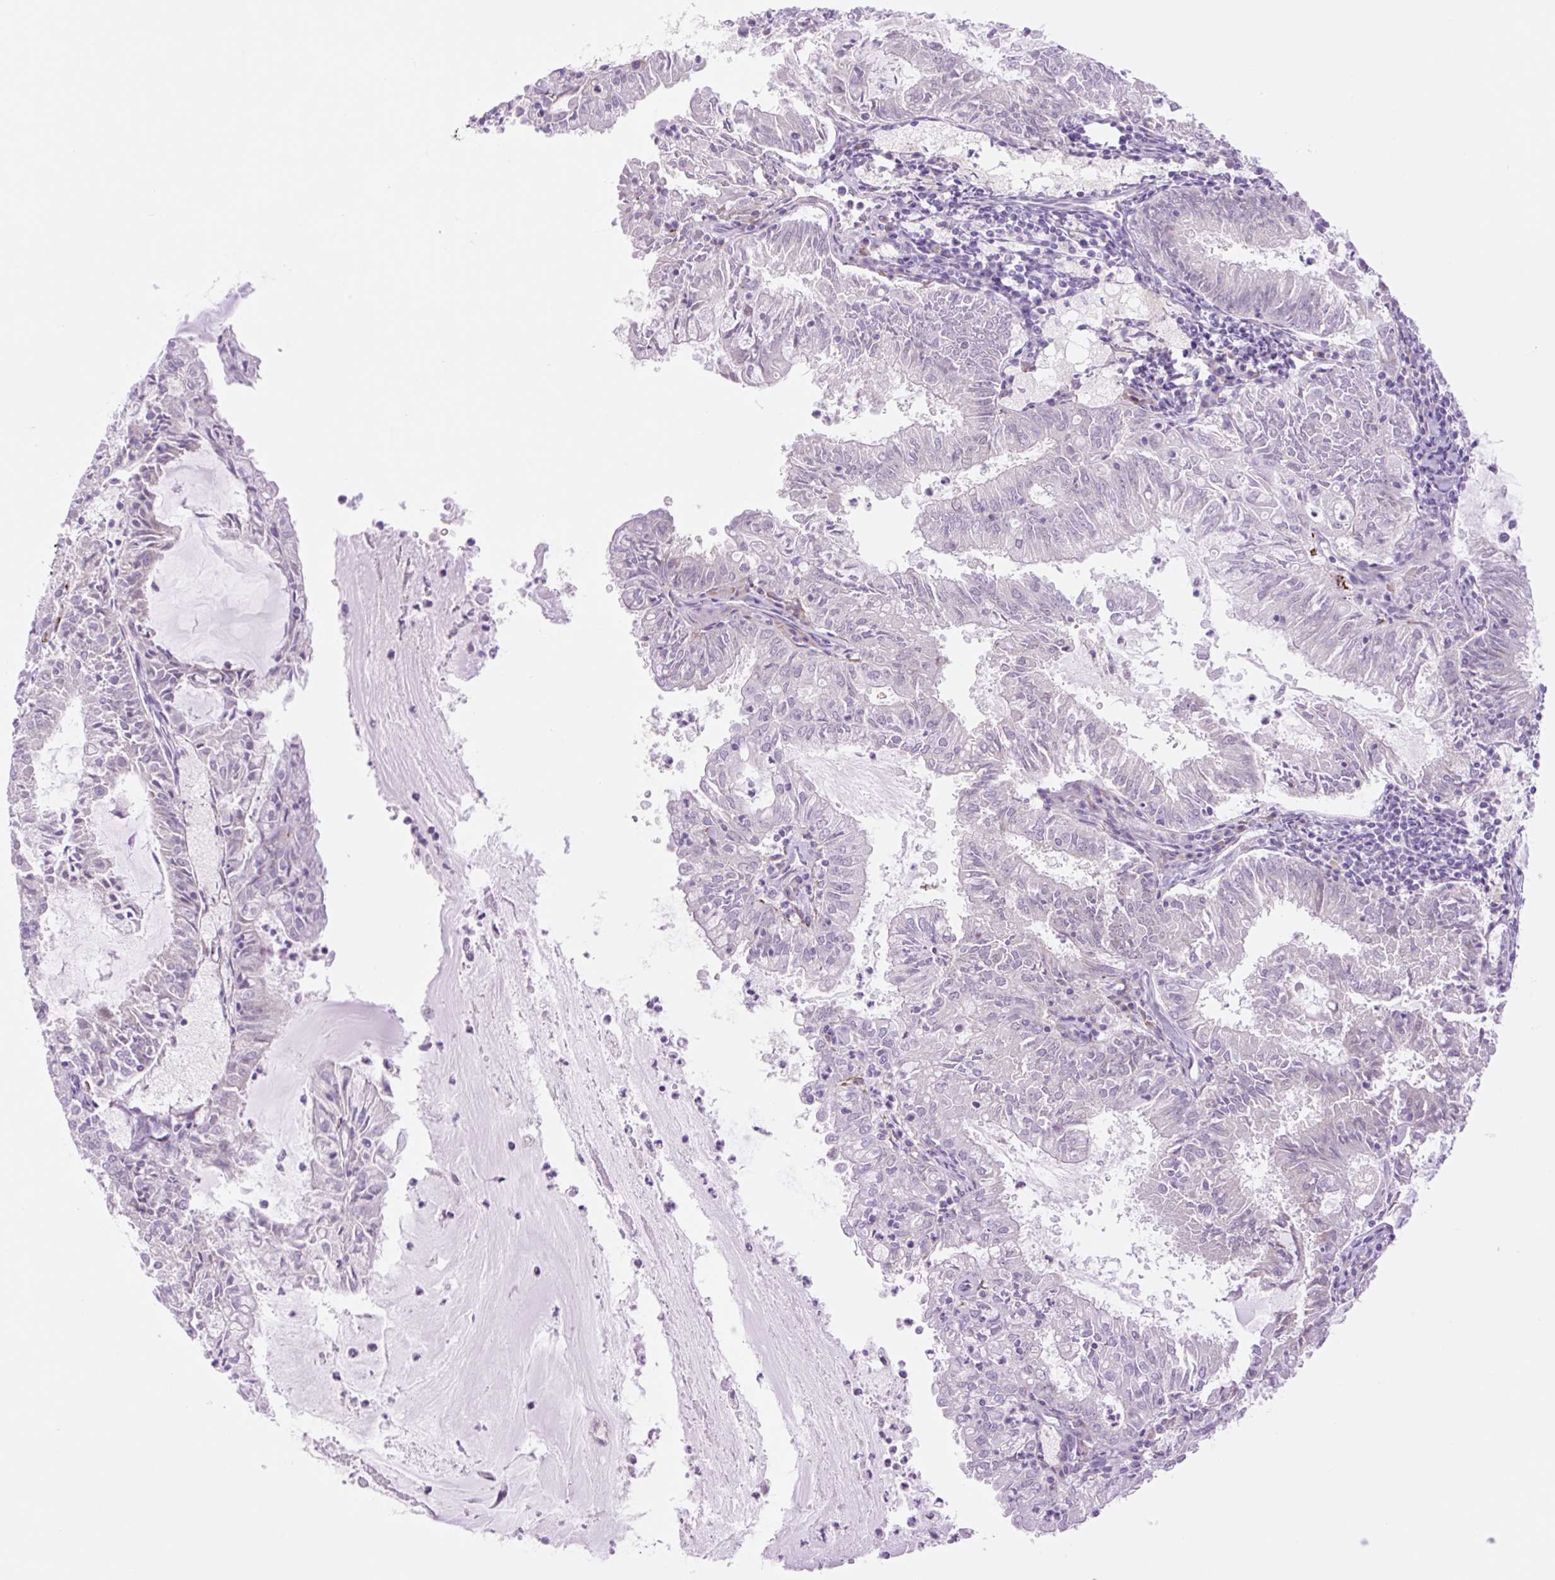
{"staining": {"intensity": "negative", "quantity": "none", "location": "none"}, "tissue": "endometrial cancer", "cell_type": "Tumor cells", "image_type": "cancer", "snomed": [{"axis": "morphology", "description": "Adenocarcinoma, NOS"}, {"axis": "topography", "description": "Endometrium"}], "caption": "Tumor cells show no significant expression in adenocarcinoma (endometrial).", "gene": "COL5A1", "patient": {"sex": "female", "age": 57}}